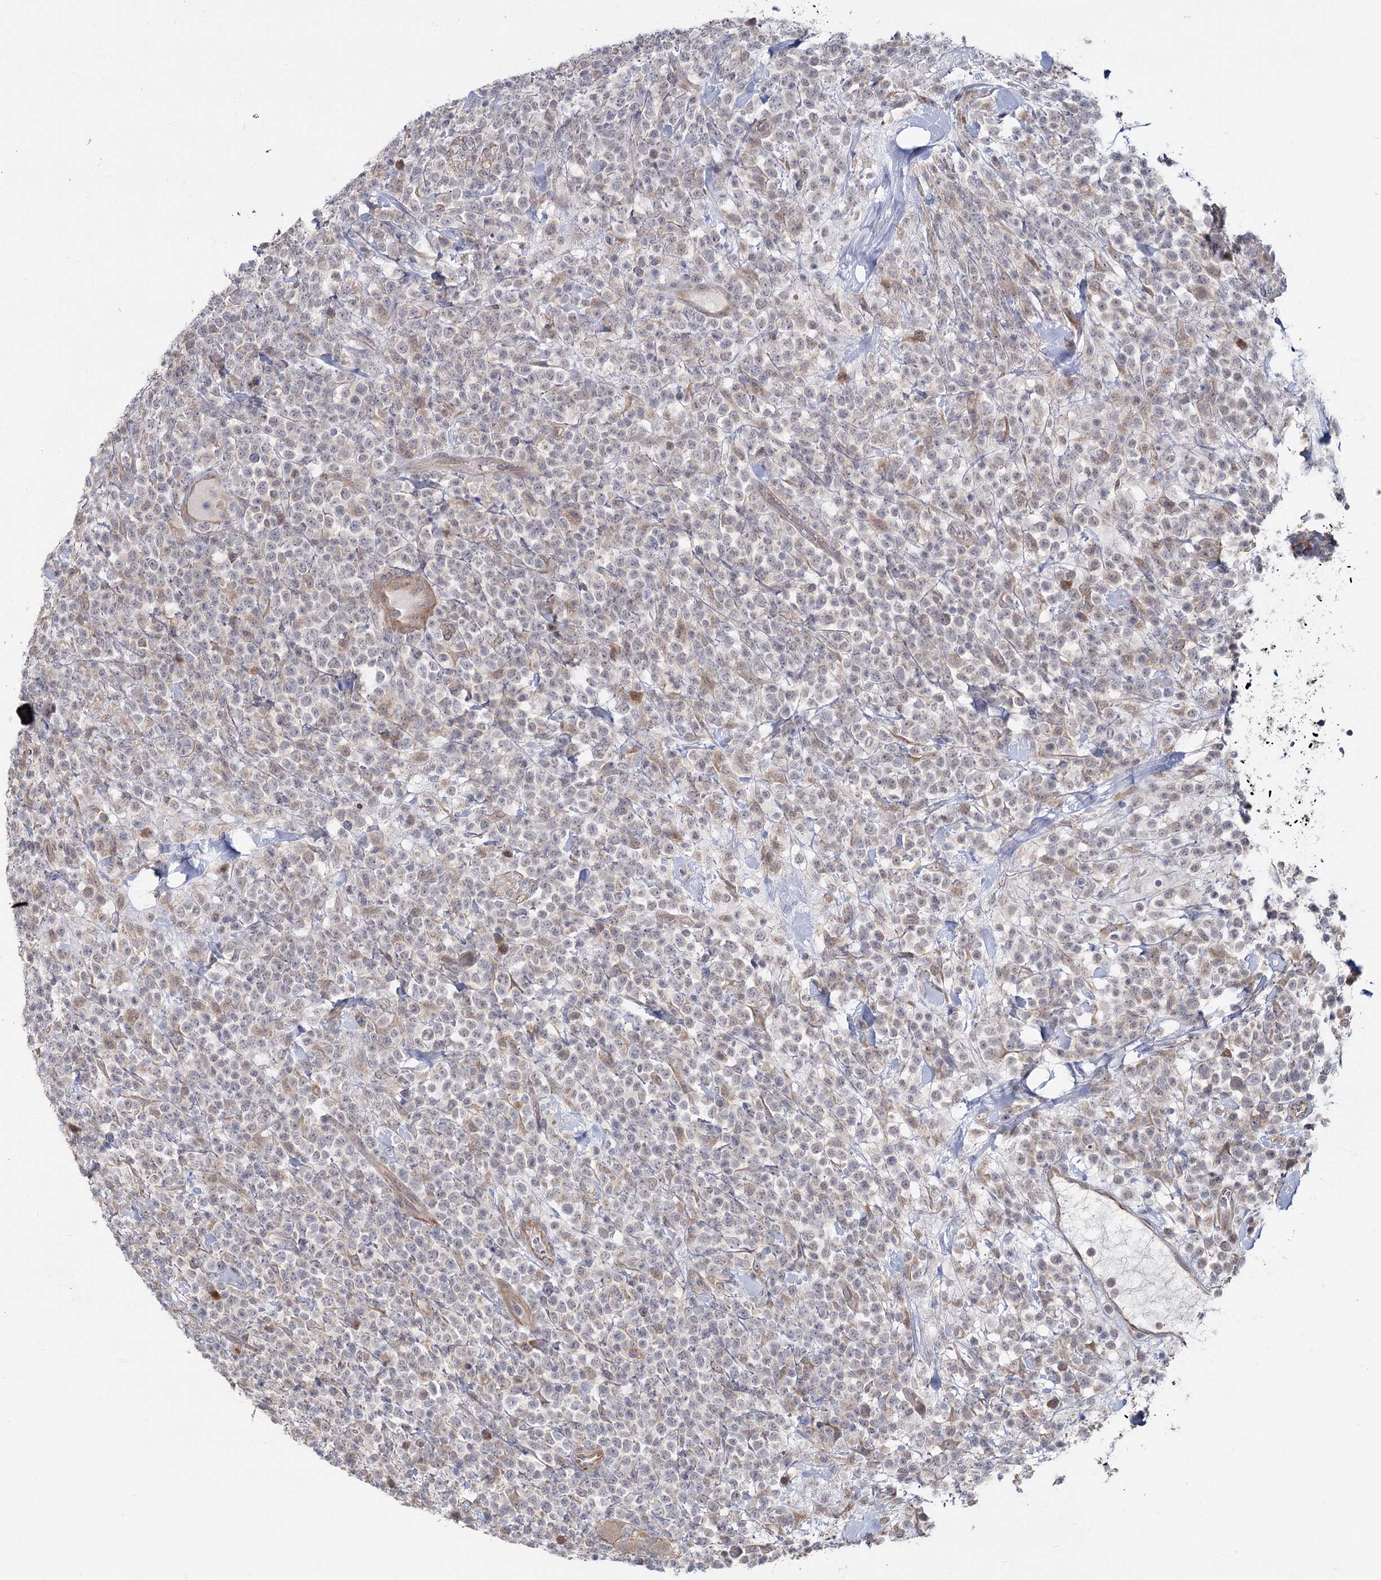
{"staining": {"intensity": "negative", "quantity": "none", "location": "none"}, "tissue": "lymphoma", "cell_type": "Tumor cells", "image_type": "cancer", "snomed": [{"axis": "morphology", "description": "Malignant lymphoma, non-Hodgkin's type, High grade"}, {"axis": "topography", "description": "Colon"}], "caption": "This is a histopathology image of immunohistochemistry (IHC) staining of malignant lymphoma, non-Hodgkin's type (high-grade), which shows no positivity in tumor cells.", "gene": "TBC1D9B", "patient": {"sex": "female", "age": 53}}